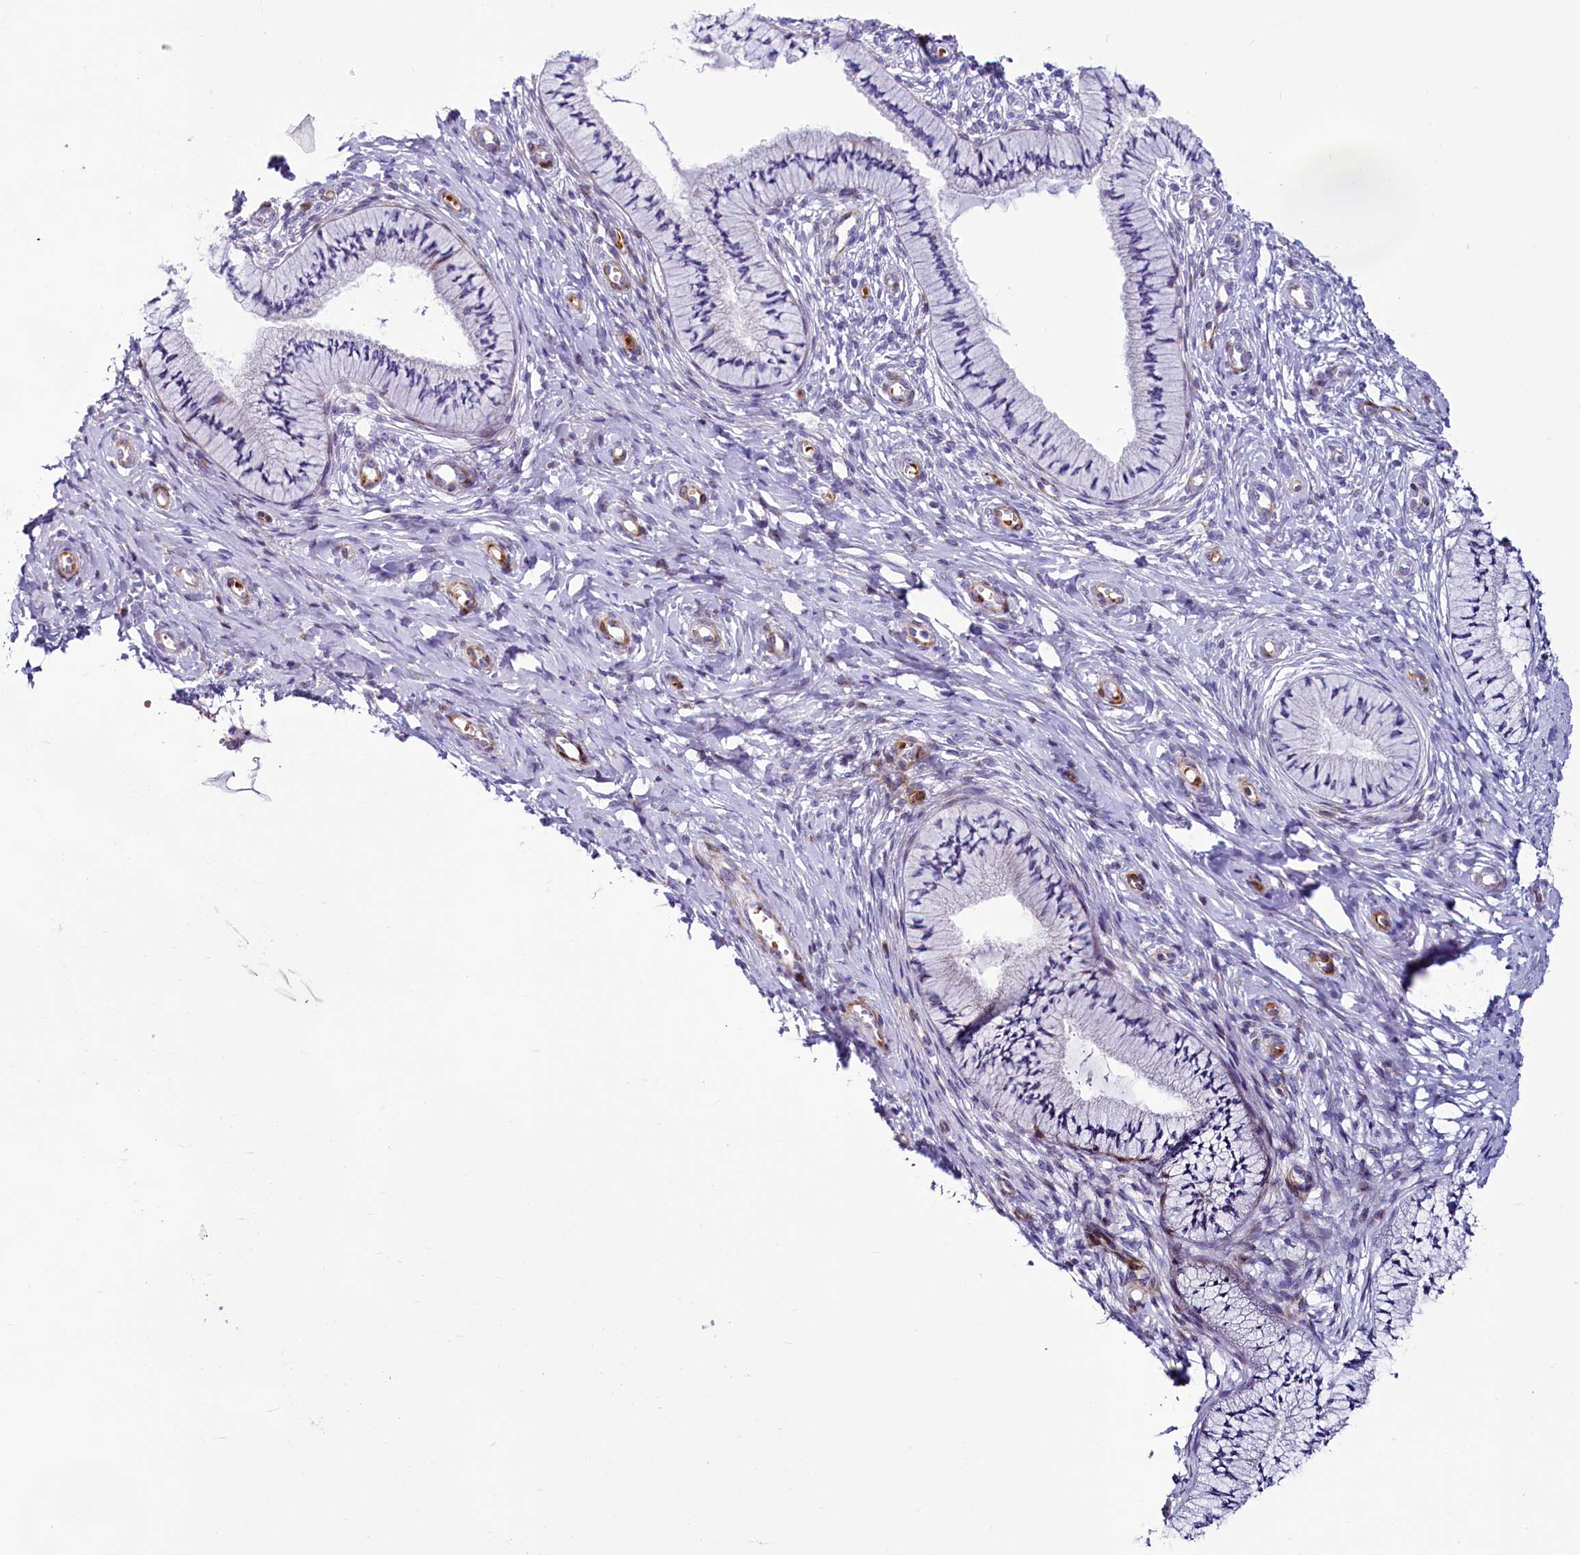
{"staining": {"intensity": "negative", "quantity": "none", "location": "none"}, "tissue": "cervix", "cell_type": "Glandular cells", "image_type": "normal", "snomed": [{"axis": "morphology", "description": "Normal tissue, NOS"}, {"axis": "topography", "description": "Cervix"}], "caption": "Immunohistochemistry (IHC) of unremarkable cervix exhibits no positivity in glandular cells.", "gene": "SH3TC2", "patient": {"sex": "female", "age": 36}}